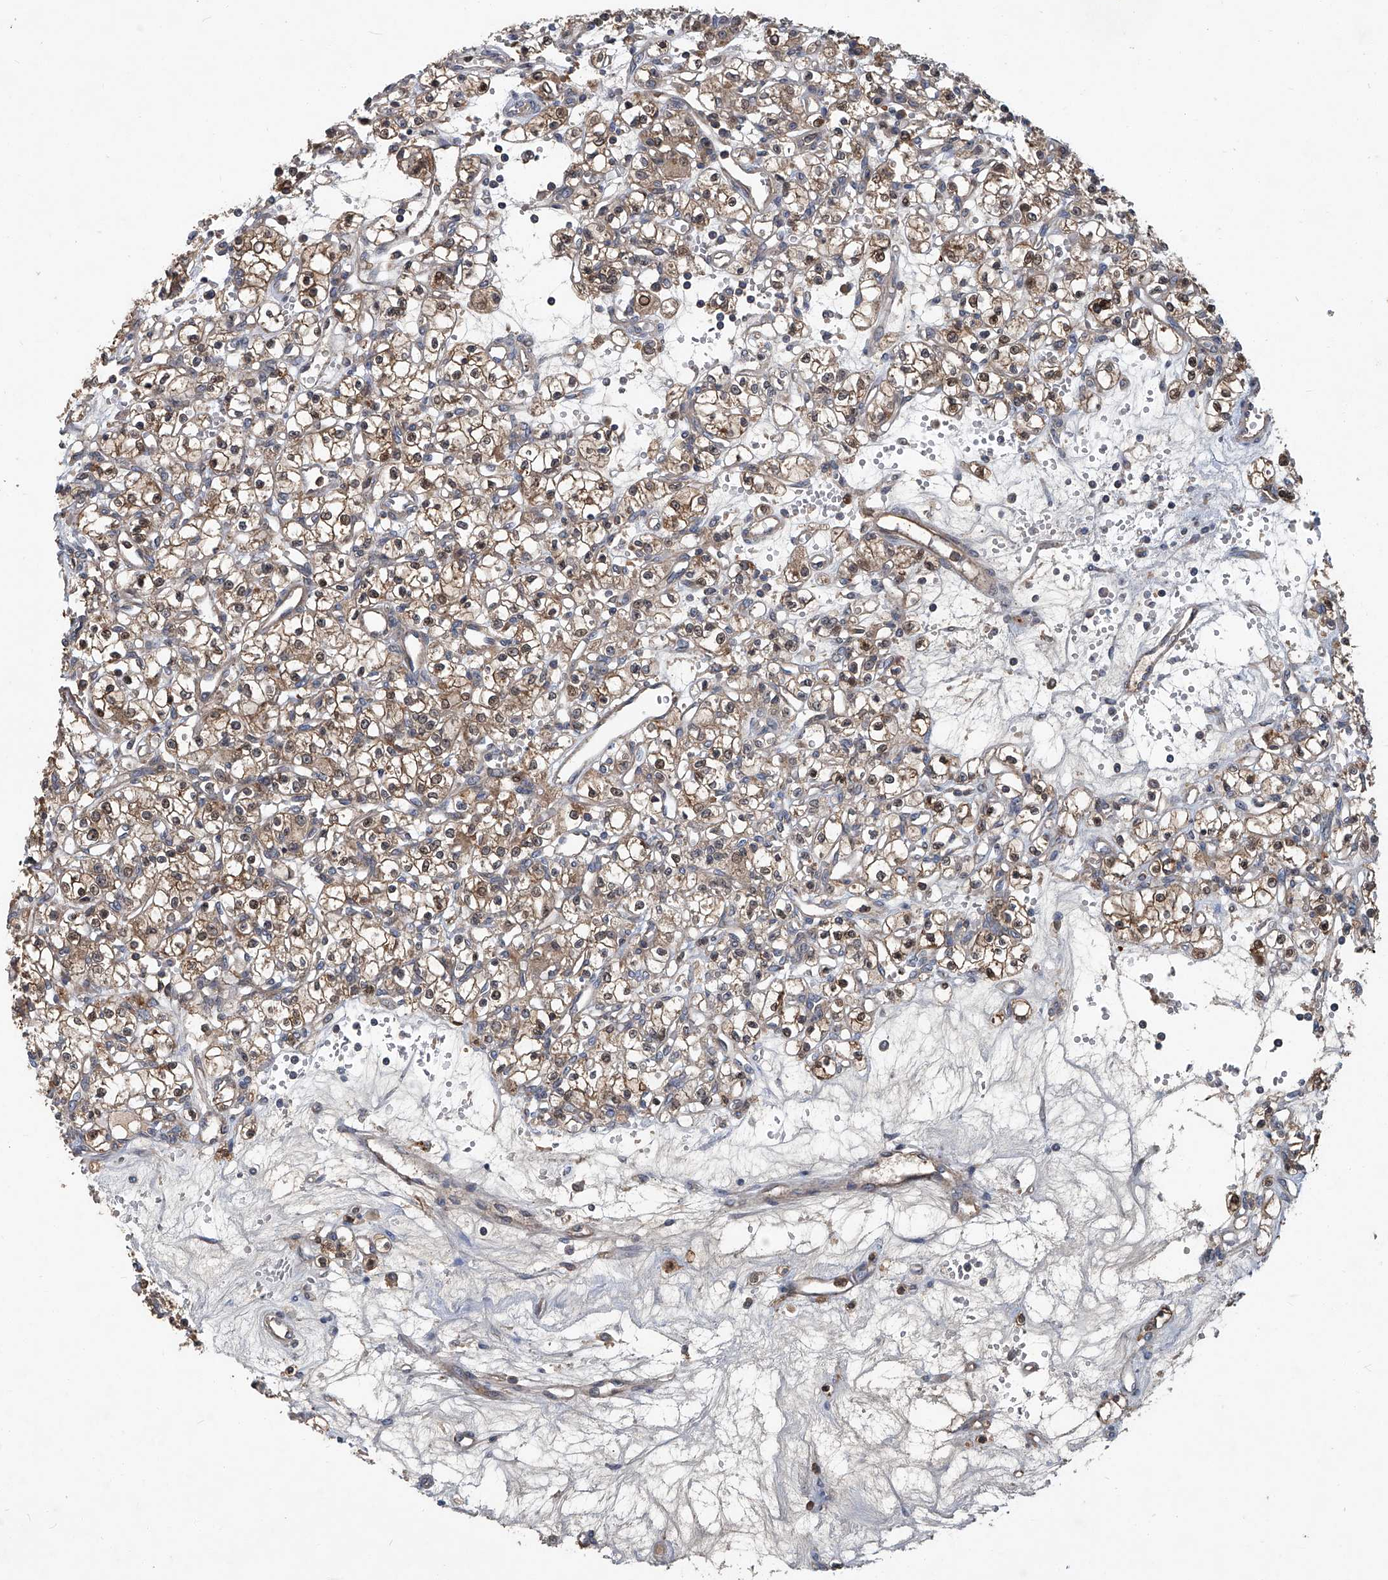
{"staining": {"intensity": "moderate", "quantity": ">75%", "location": "cytoplasmic/membranous,nuclear"}, "tissue": "renal cancer", "cell_type": "Tumor cells", "image_type": "cancer", "snomed": [{"axis": "morphology", "description": "Adenocarcinoma, NOS"}, {"axis": "topography", "description": "Kidney"}], "caption": "Immunohistochemistry (DAB) staining of adenocarcinoma (renal) shows moderate cytoplasmic/membranous and nuclear protein expression in about >75% of tumor cells.", "gene": "ANKRD34A", "patient": {"sex": "female", "age": 59}}